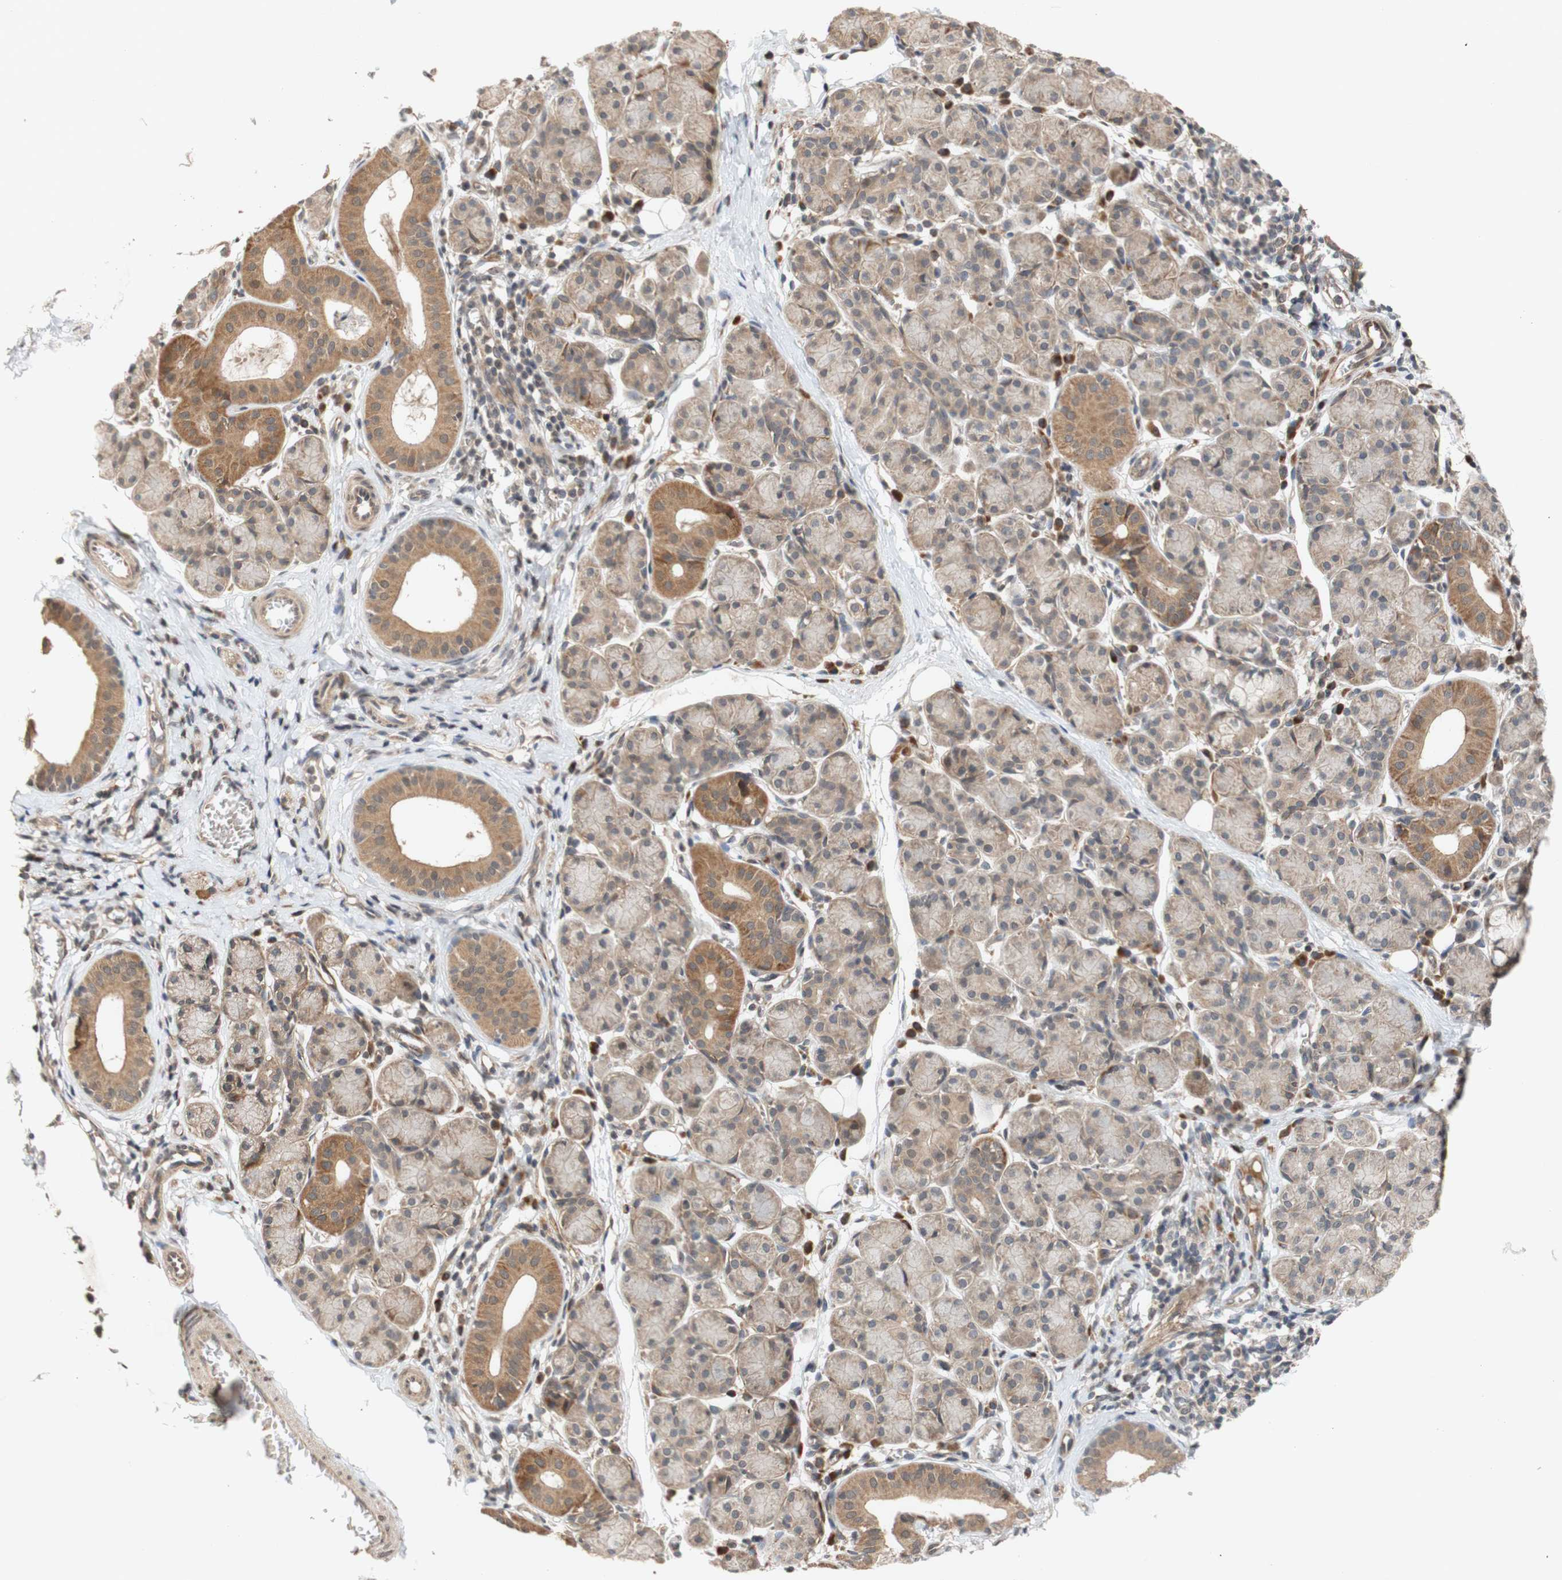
{"staining": {"intensity": "moderate", "quantity": ">75%", "location": "cytoplasmic/membranous"}, "tissue": "salivary gland", "cell_type": "Glandular cells", "image_type": "normal", "snomed": [{"axis": "morphology", "description": "Normal tissue, NOS"}, {"axis": "morphology", "description": "Inflammation, NOS"}, {"axis": "topography", "description": "Lymph node"}, {"axis": "topography", "description": "Salivary gland"}], "caption": "Glandular cells display medium levels of moderate cytoplasmic/membranous staining in approximately >75% of cells in normal salivary gland.", "gene": "PIN1", "patient": {"sex": "male", "age": 3}}